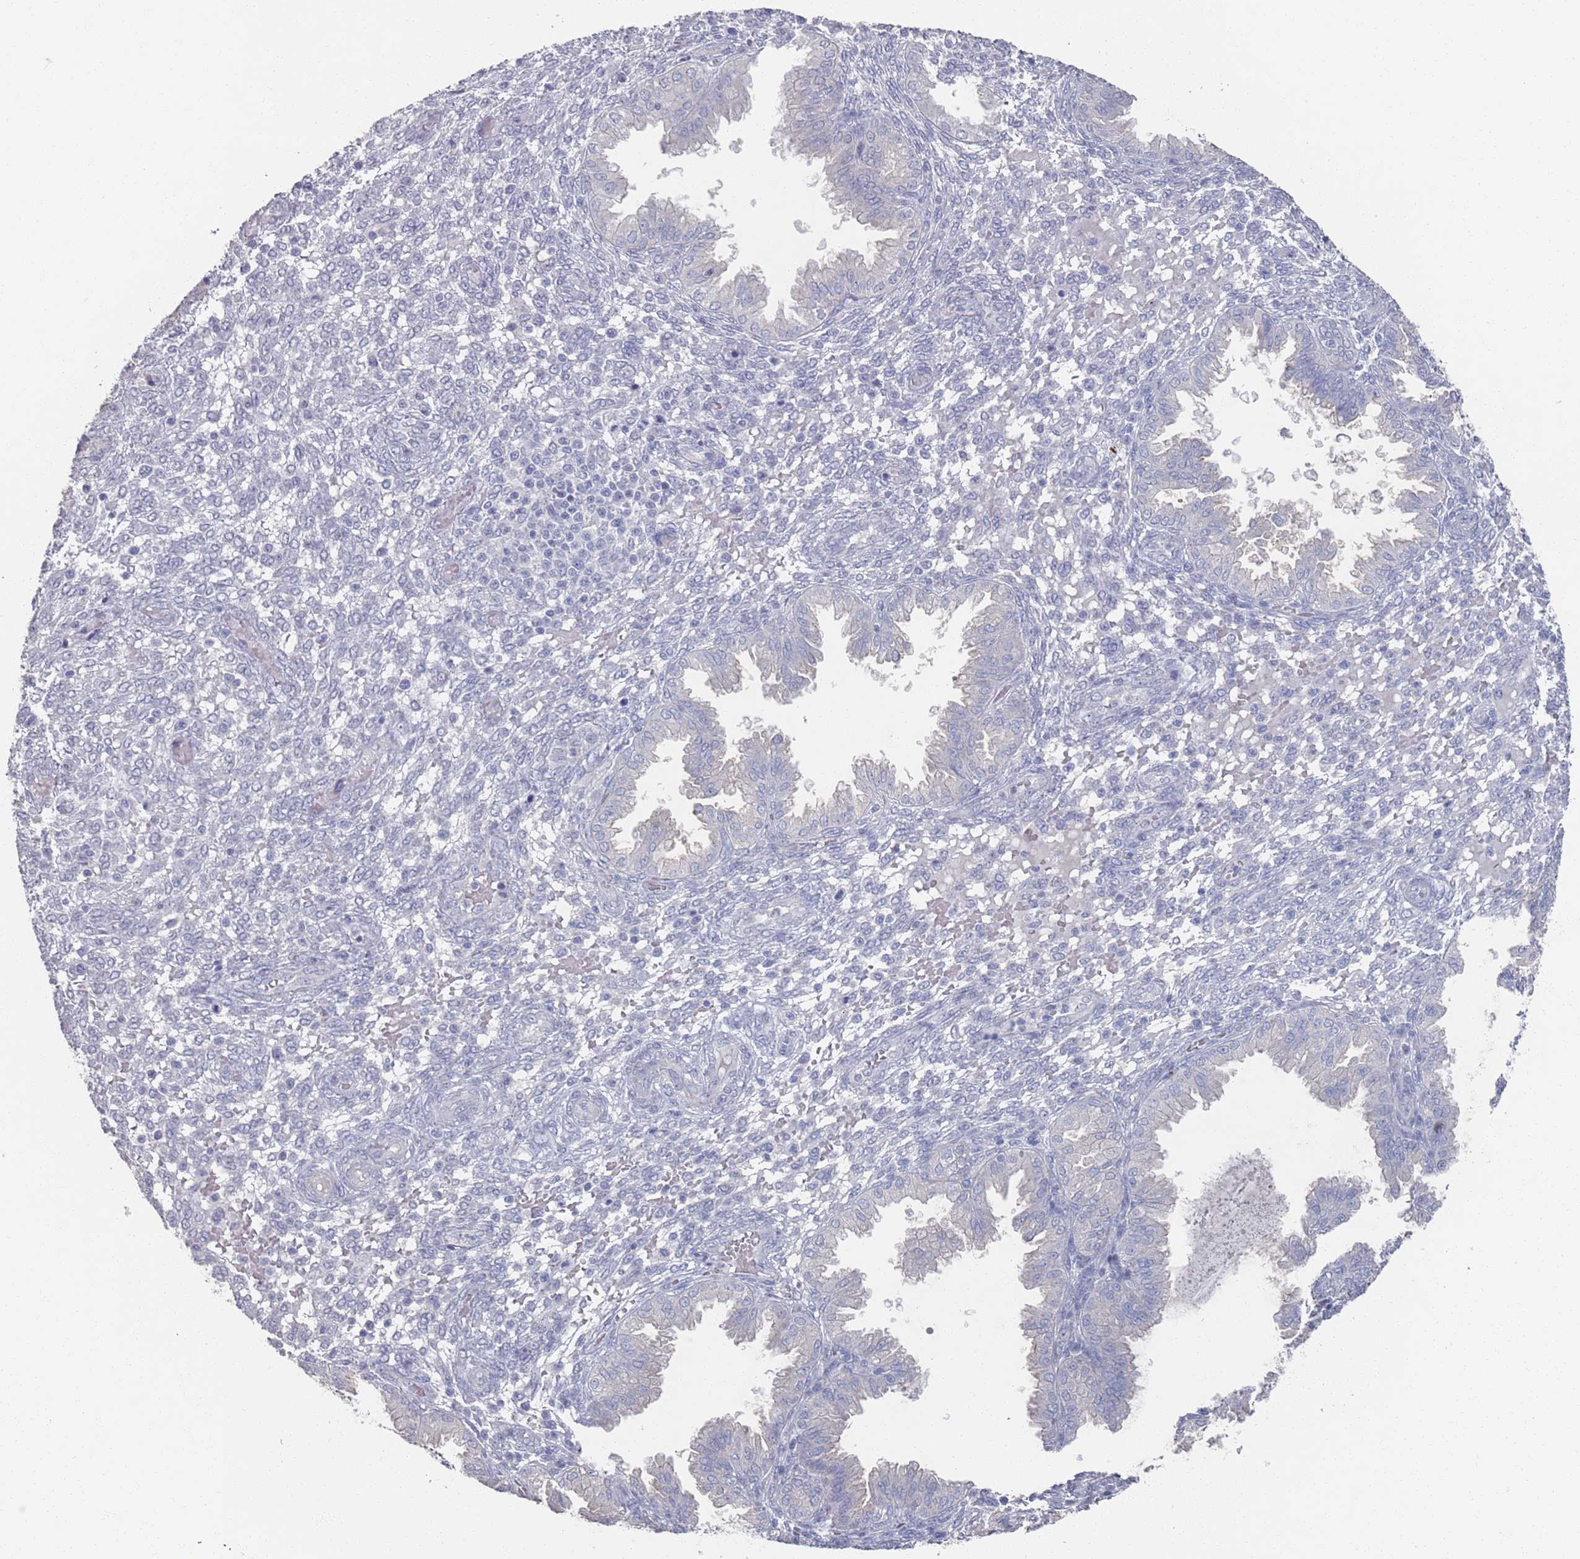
{"staining": {"intensity": "negative", "quantity": "none", "location": "none"}, "tissue": "endometrium", "cell_type": "Cells in endometrial stroma", "image_type": "normal", "snomed": [{"axis": "morphology", "description": "Normal tissue, NOS"}, {"axis": "topography", "description": "Endometrium"}], "caption": "This is an immunohistochemistry (IHC) photomicrograph of unremarkable human endometrium. There is no expression in cells in endometrial stroma.", "gene": "PROM2", "patient": {"sex": "female", "age": 33}}